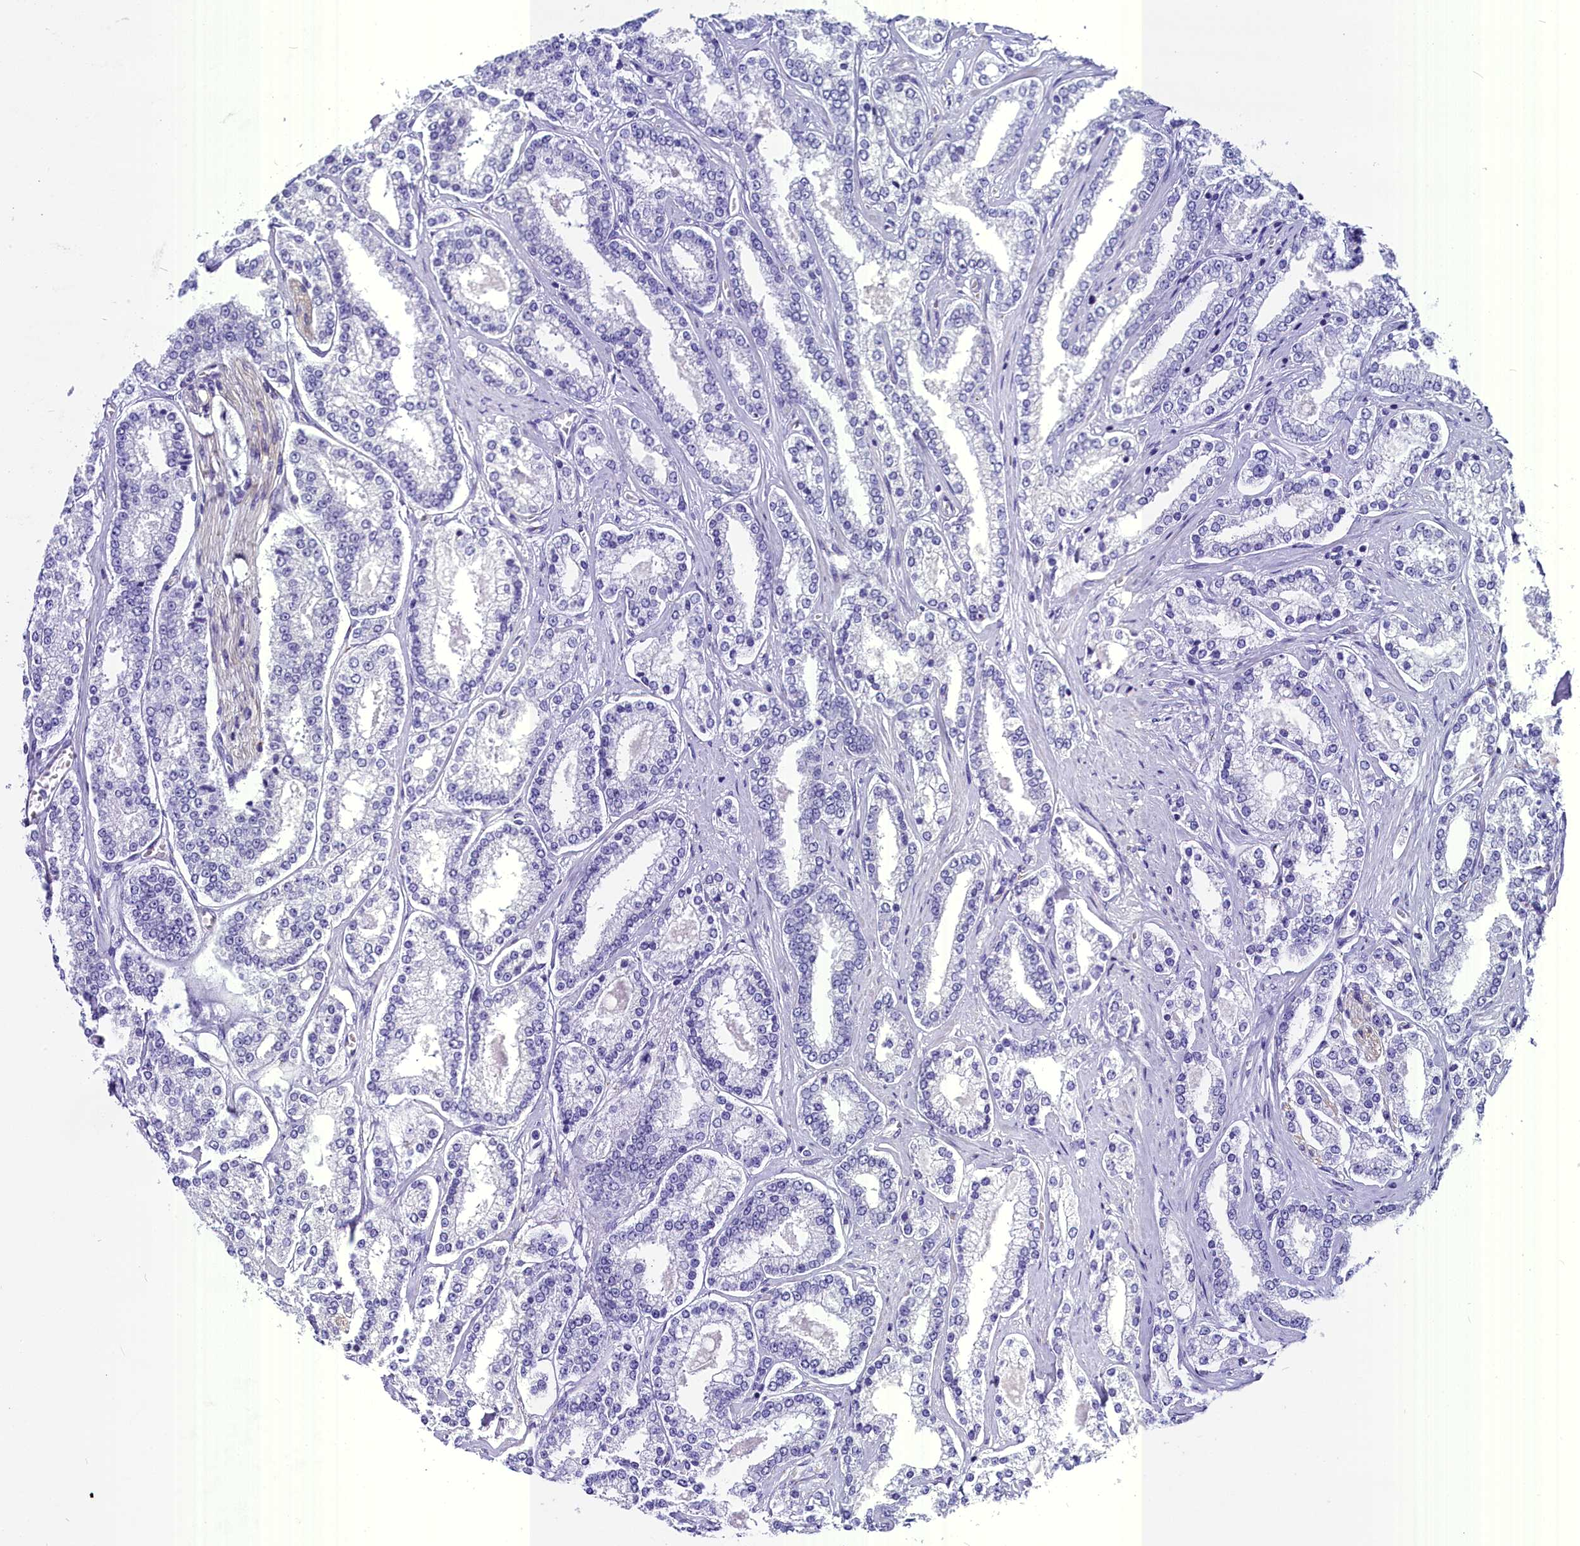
{"staining": {"intensity": "negative", "quantity": "none", "location": "none"}, "tissue": "prostate cancer", "cell_type": "Tumor cells", "image_type": "cancer", "snomed": [{"axis": "morphology", "description": "Normal tissue, NOS"}, {"axis": "morphology", "description": "Adenocarcinoma, High grade"}, {"axis": "topography", "description": "Prostate"}], "caption": "This micrograph is of prostate cancer (adenocarcinoma (high-grade)) stained with immunohistochemistry to label a protein in brown with the nuclei are counter-stained blue. There is no expression in tumor cells. (DAB (3,3'-diaminobenzidine) IHC with hematoxylin counter stain).", "gene": "AP3B2", "patient": {"sex": "male", "age": 83}}